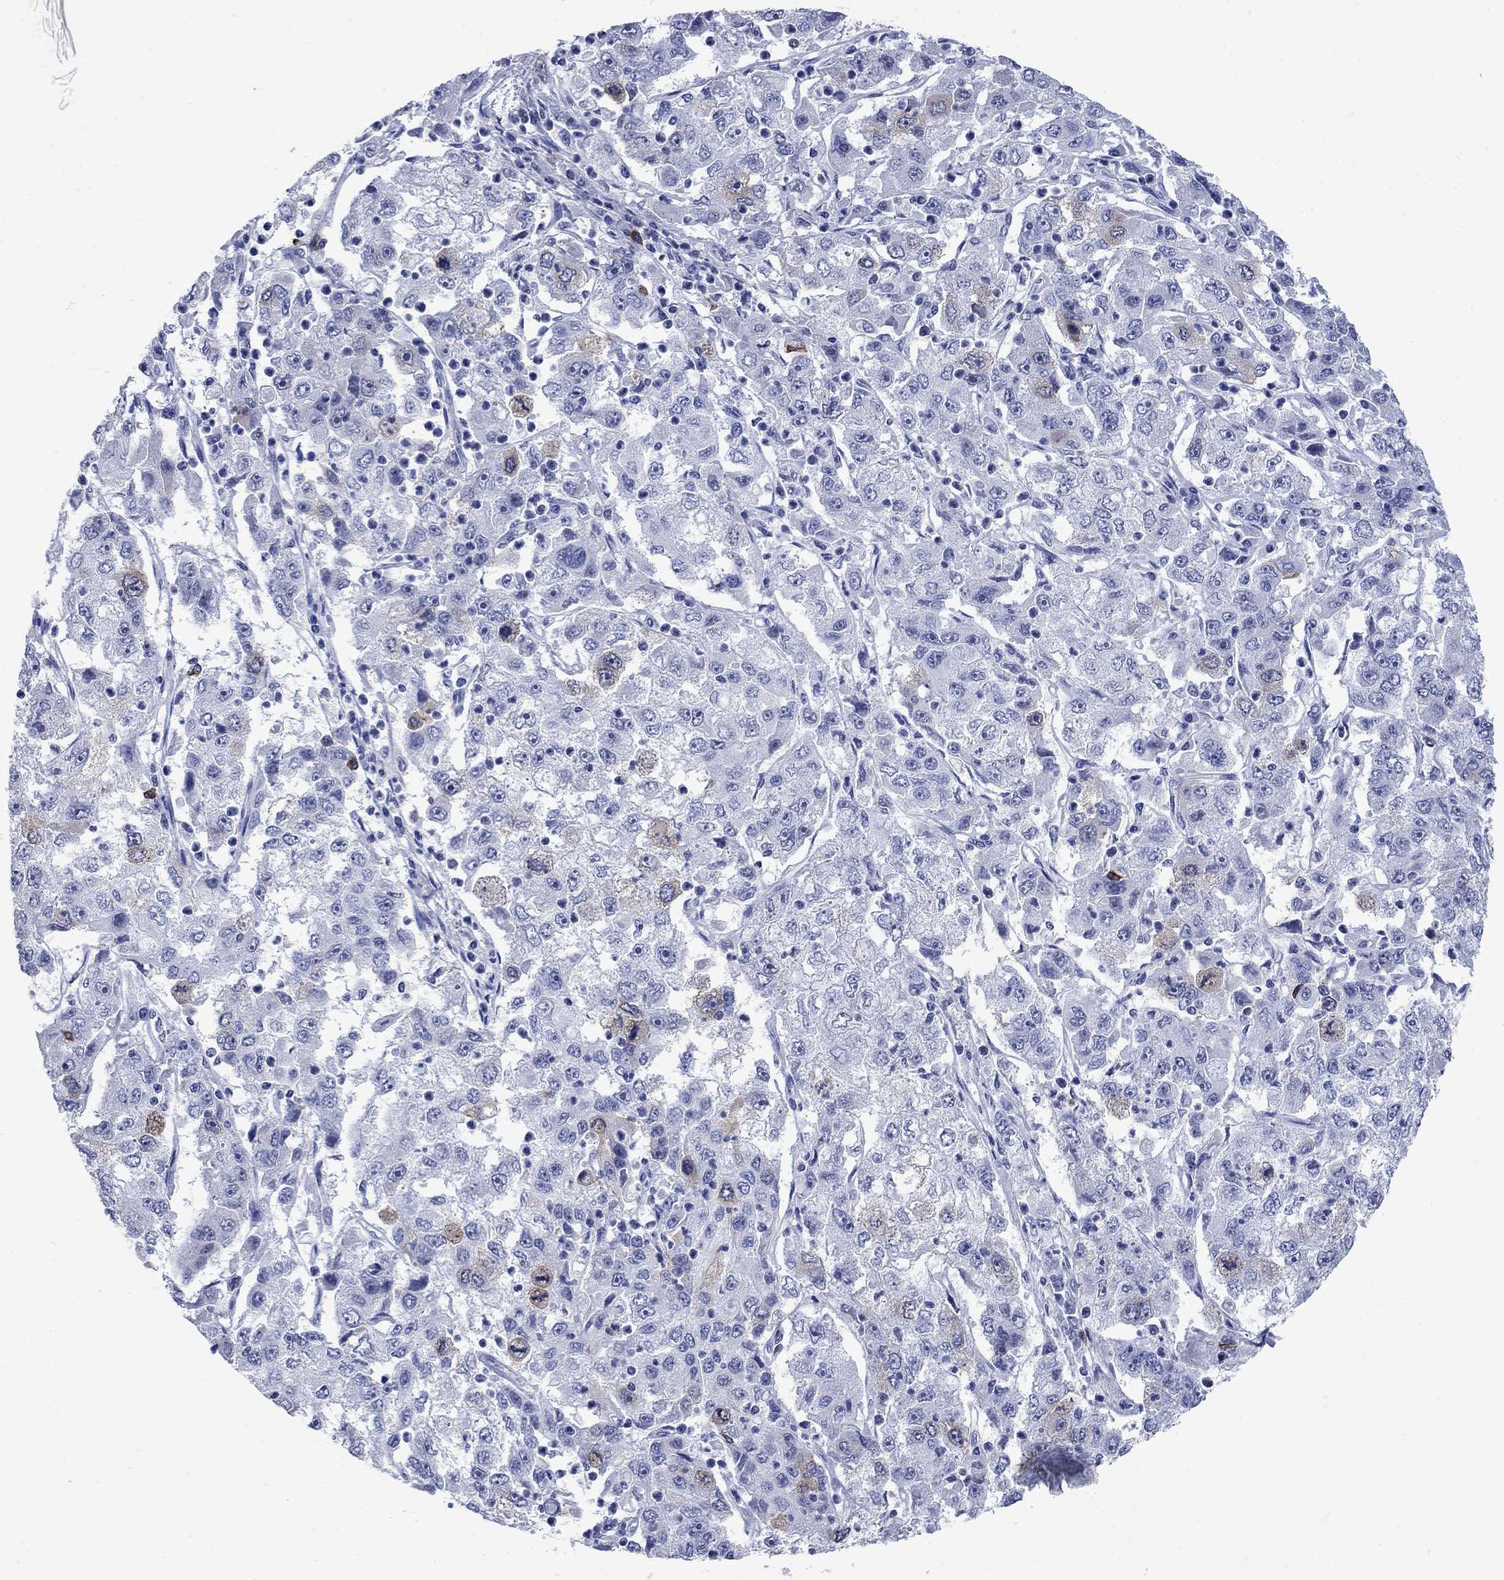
{"staining": {"intensity": "weak", "quantity": "<25%", "location": "cytoplasmic/membranous"}, "tissue": "cervical cancer", "cell_type": "Tumor cells", "image_type": "cancer", "snomed": [{"axis": "morphology", "description": "Squamous cell carcinoma, NOS"}, {"axis": "topography", "description": "Cervix"}], "caption": "Immunohistochemical staining of human cervical squamous cell carcinoma exhibits no significant positivity in tumor cells.", "gene": "TACC3", "patient": {"sex": "female", "age": 36}}